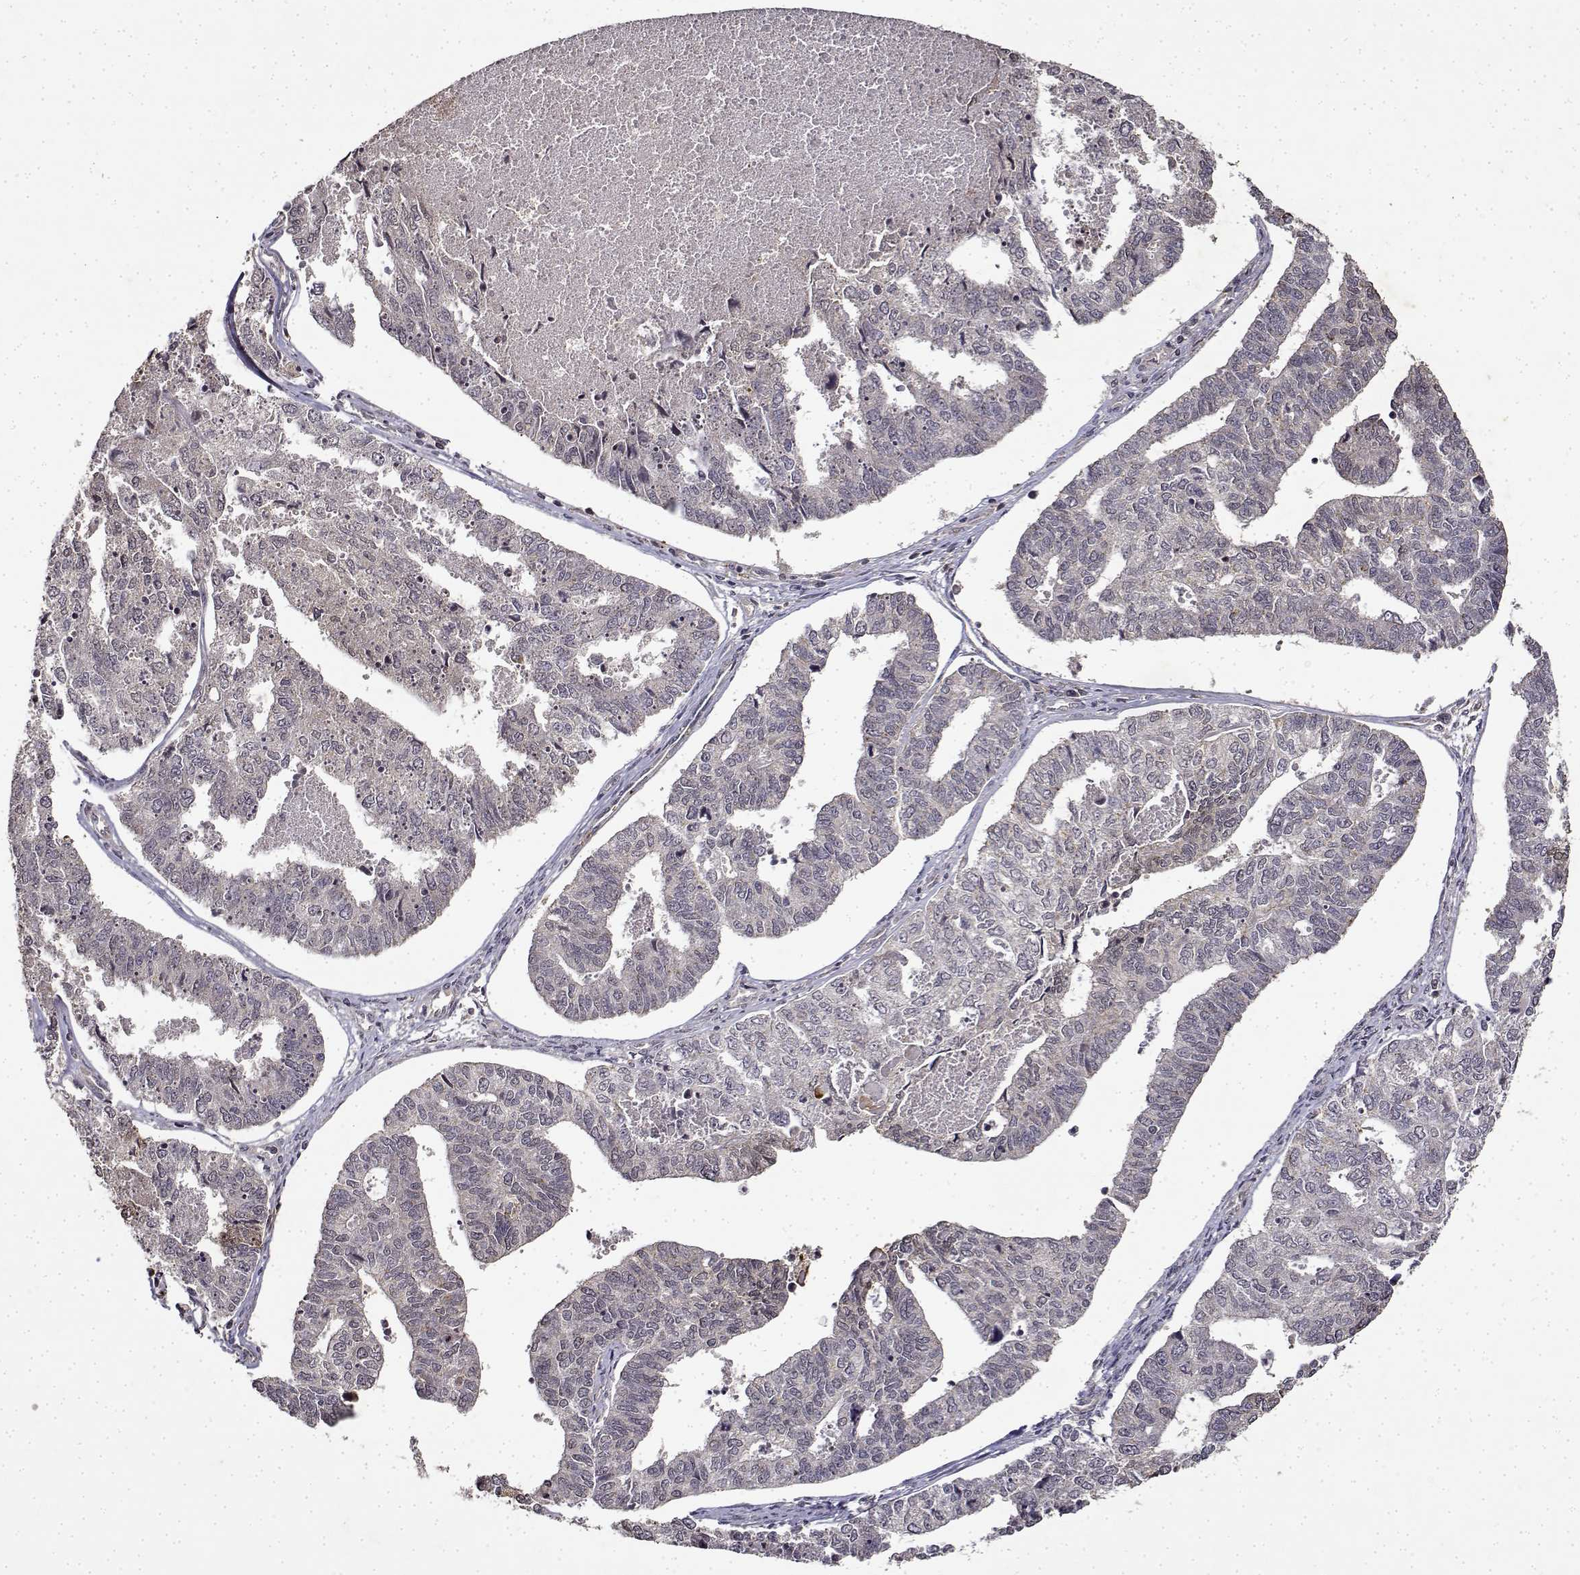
{"staining": {"intensity": "negative", "quantity": "none", "location": "none"}, "tissue": "endometrial cancer", "cell_type": "Tumor cells", "image_type": "cancer", "snomed": [{"axis": "morphology", "description": "Adenocarcinoma, NOS"}, {"axis": "topography", "description": "Endometrium"}], "caption": "Immunohistochemistry (IHC) photomicrograph of neoplastic tissue: human endometrial cancer stained with DAB displays no significant protein positivity in tumor cells. The staining was performed using DAB (3,3'-diaminobenzidine) to visualize the protein expression in brown, while the nuclei were stained in blue with hematoxylin (Magnification: 20x).", "gene": "BDNF", "patient": {"sex": "female", "age": 73}}